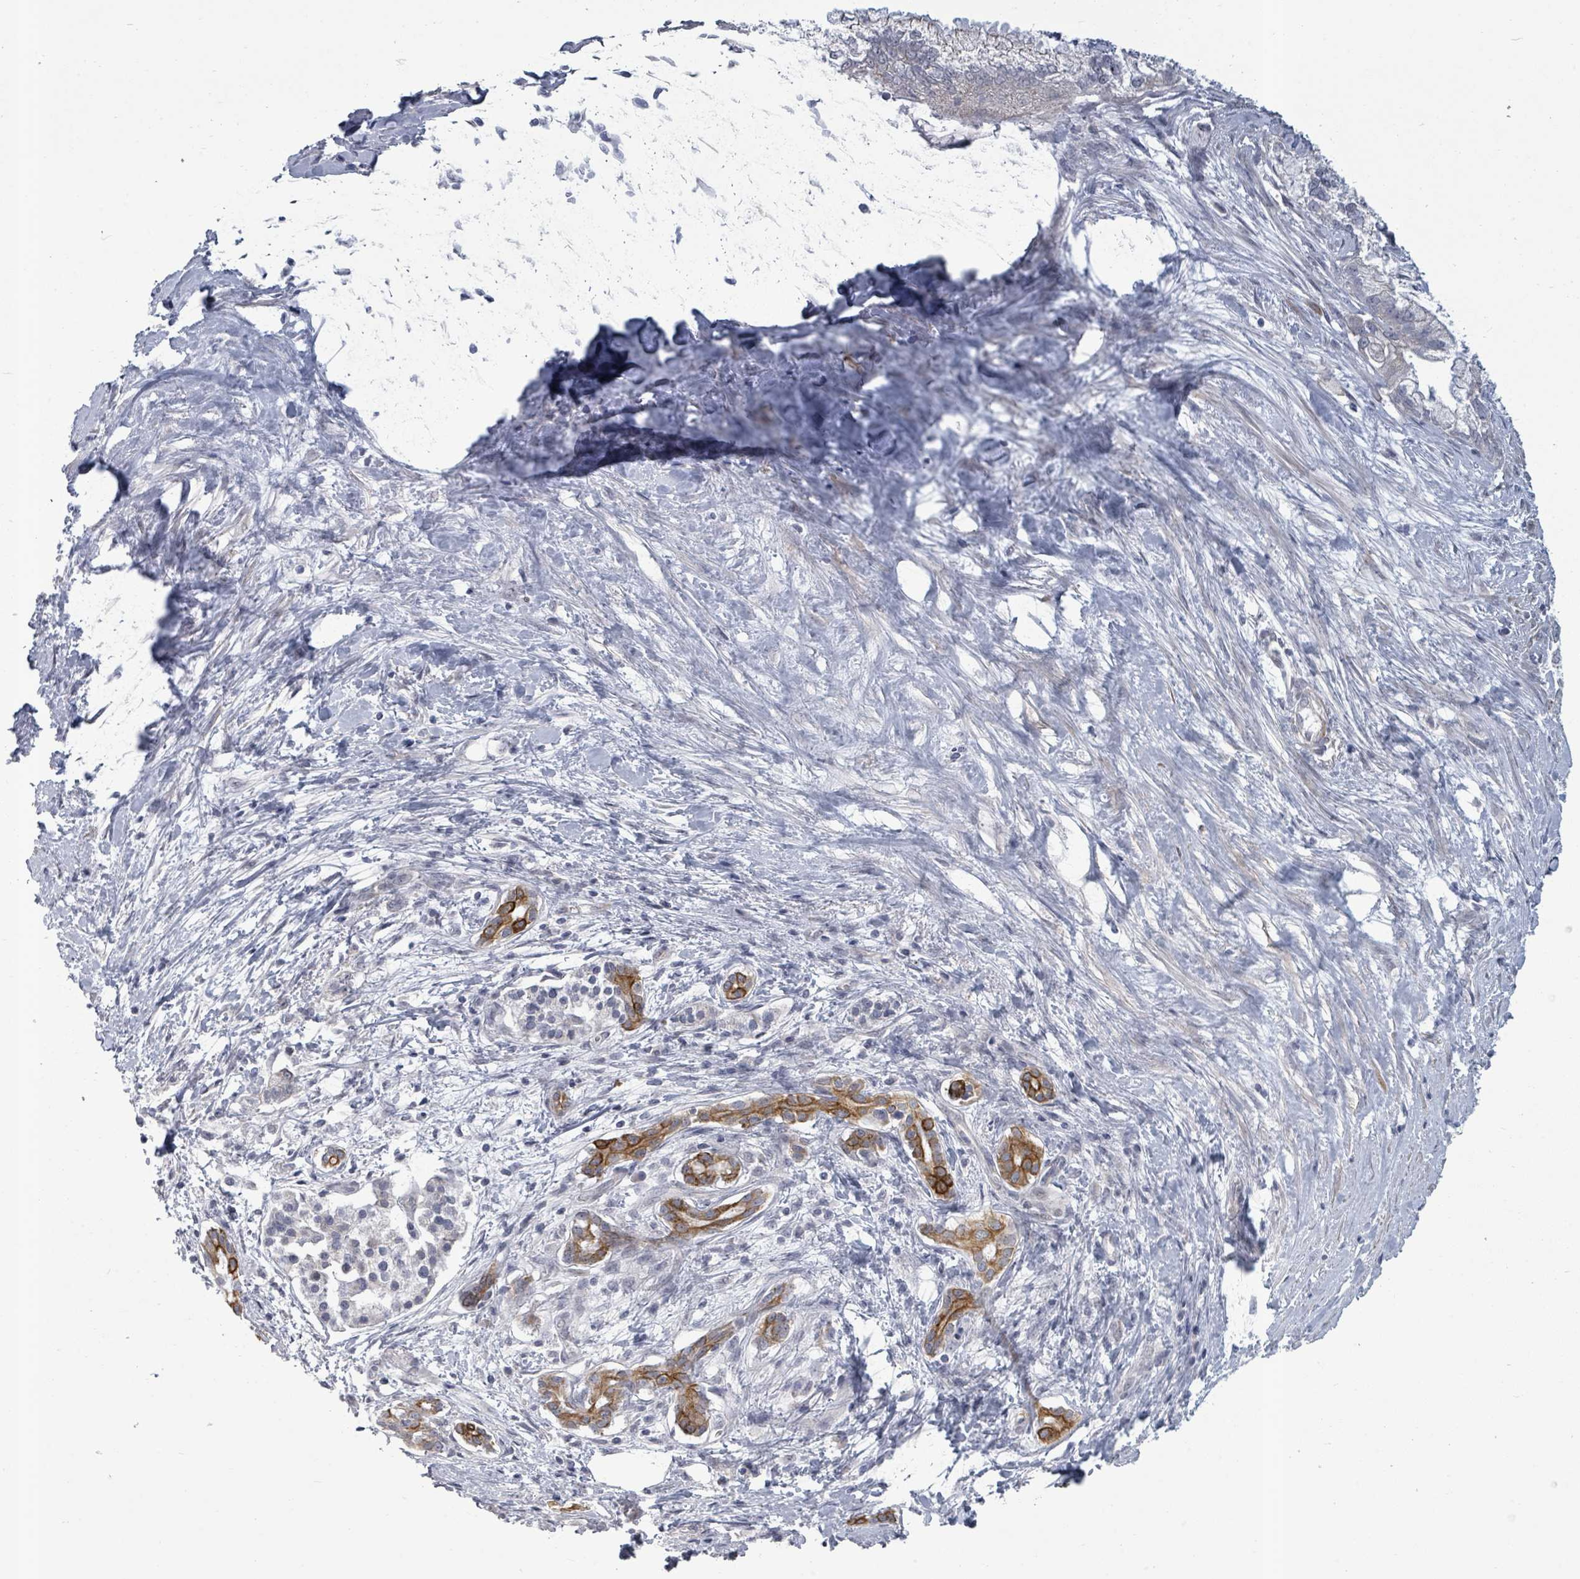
{"staining": {"intensity": "strong", "quantity": "25%-75%", "location": "cytoplasmic/membranous"}, "tissue": "pancreatic cancer", "cell_type": "Tumor cells", "image_type": "cancer", "snomed": [{"axis": "morphology", "description": "Adenocarcinoma, NOS"}, {"axis": "topography", "description": "Pancreas"}], "caption": "Pancreatic cancer stained for a protein exhibits strong cytoplasmic/membranous positivity in tumor cells.", "gene": "PTPN20", "patient": {"sex": "male", "age": 70}}